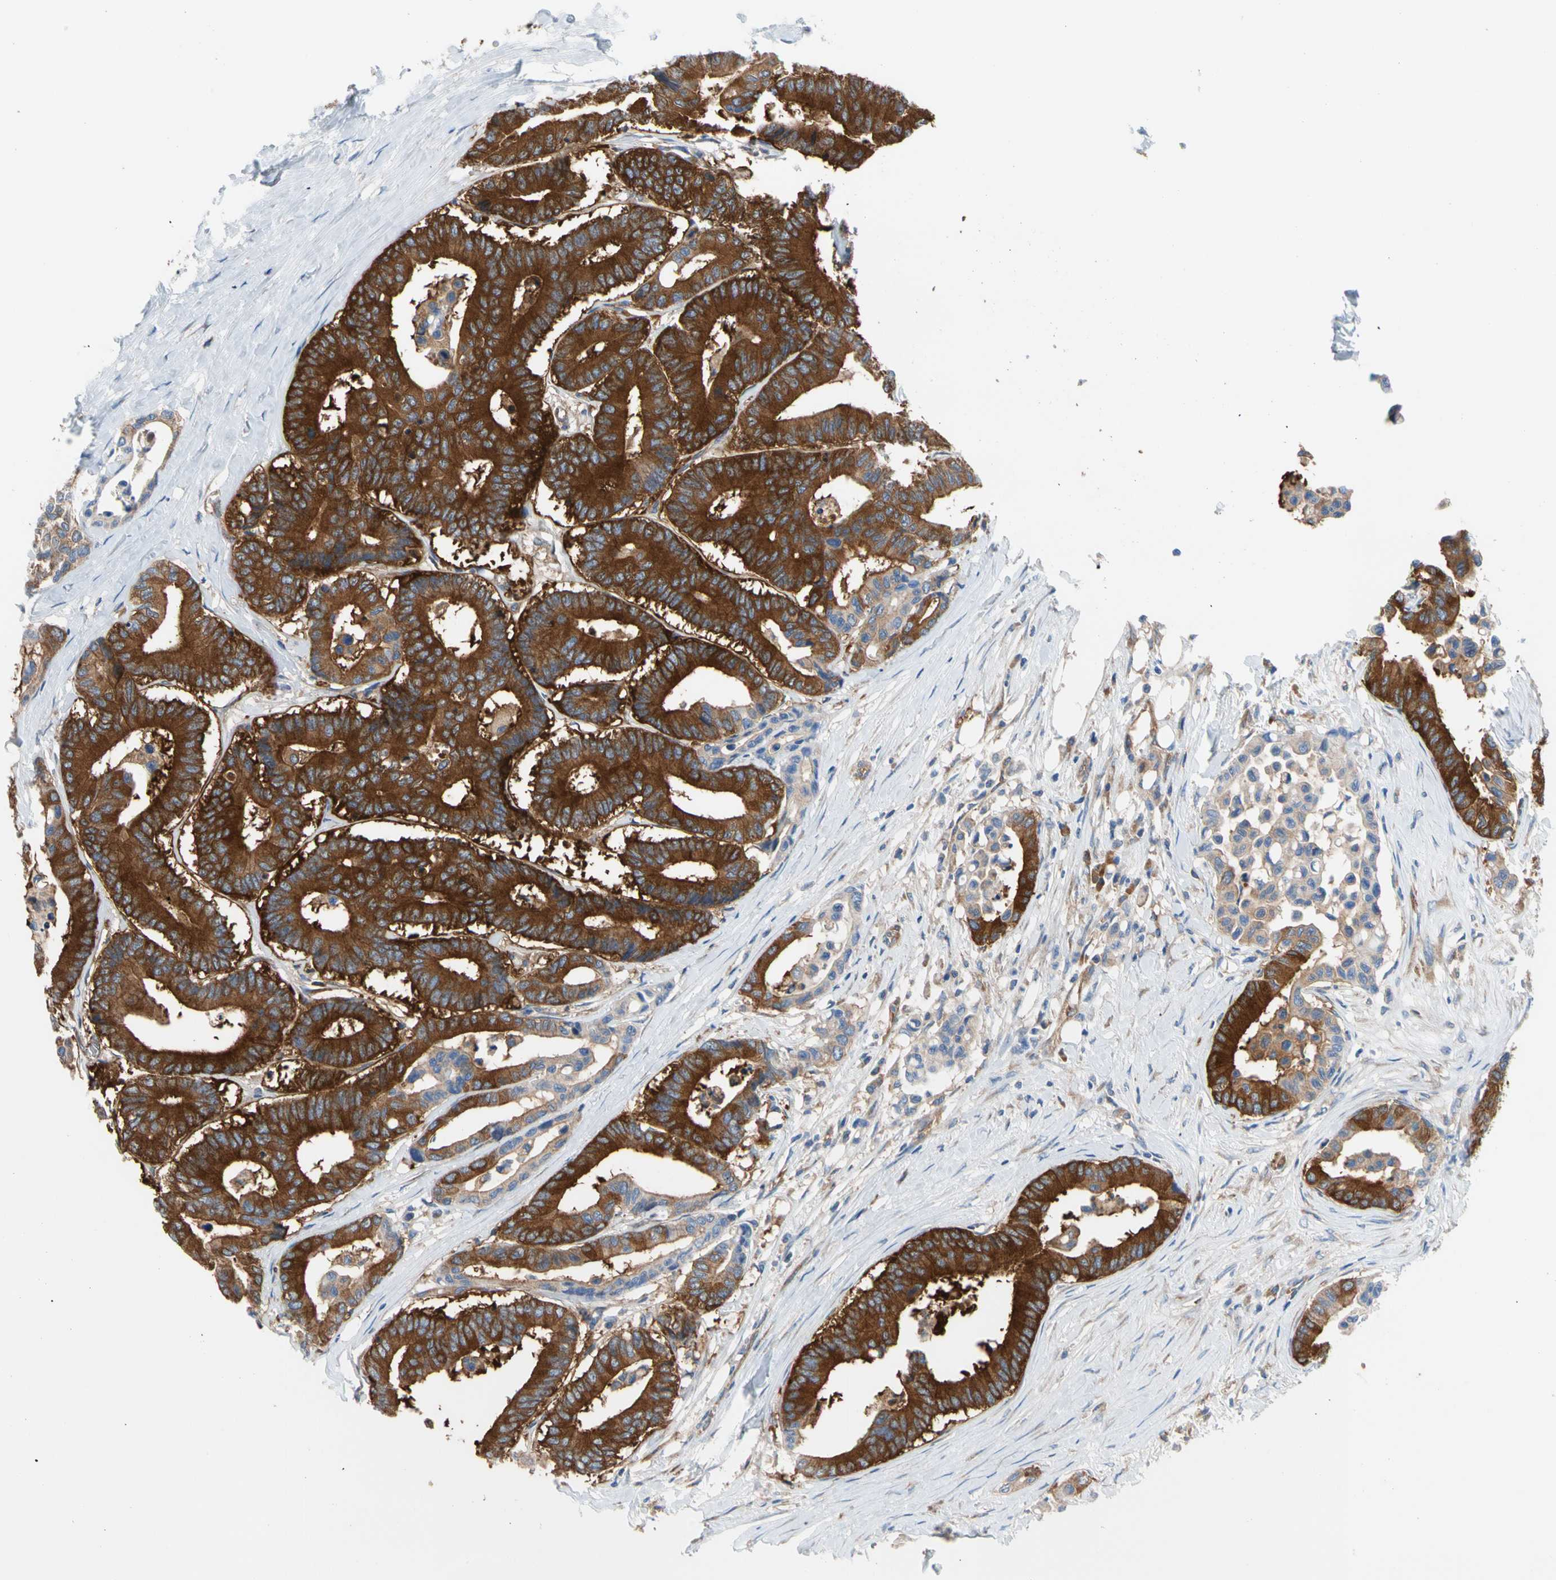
{"staining": {"intensity": "strong", "quantity": ">75%", "location": "cytoplasmic/membranous"}, "tissue": "colorectal cancer", "cell_type": "Tumor cells", "image_type": "cancer", "snomed": [{"axis": "morphology", "description": "Normal tissue, NOS"}, {"axis": "morphology", "description": "Adenocarcinoma, NOS"}, {"axis": "topography", "description": "Colon"}], "caption": "This photomicrograph shows colorectal cancer stained with IHC to label a protein in brown. The cytoplasmic/membranous of tumor cells show strong positivity for the protein. Nuclei are counter-stained blue.", "gene": "GPHN", "patient": {"sex": "male", "age": 82}}